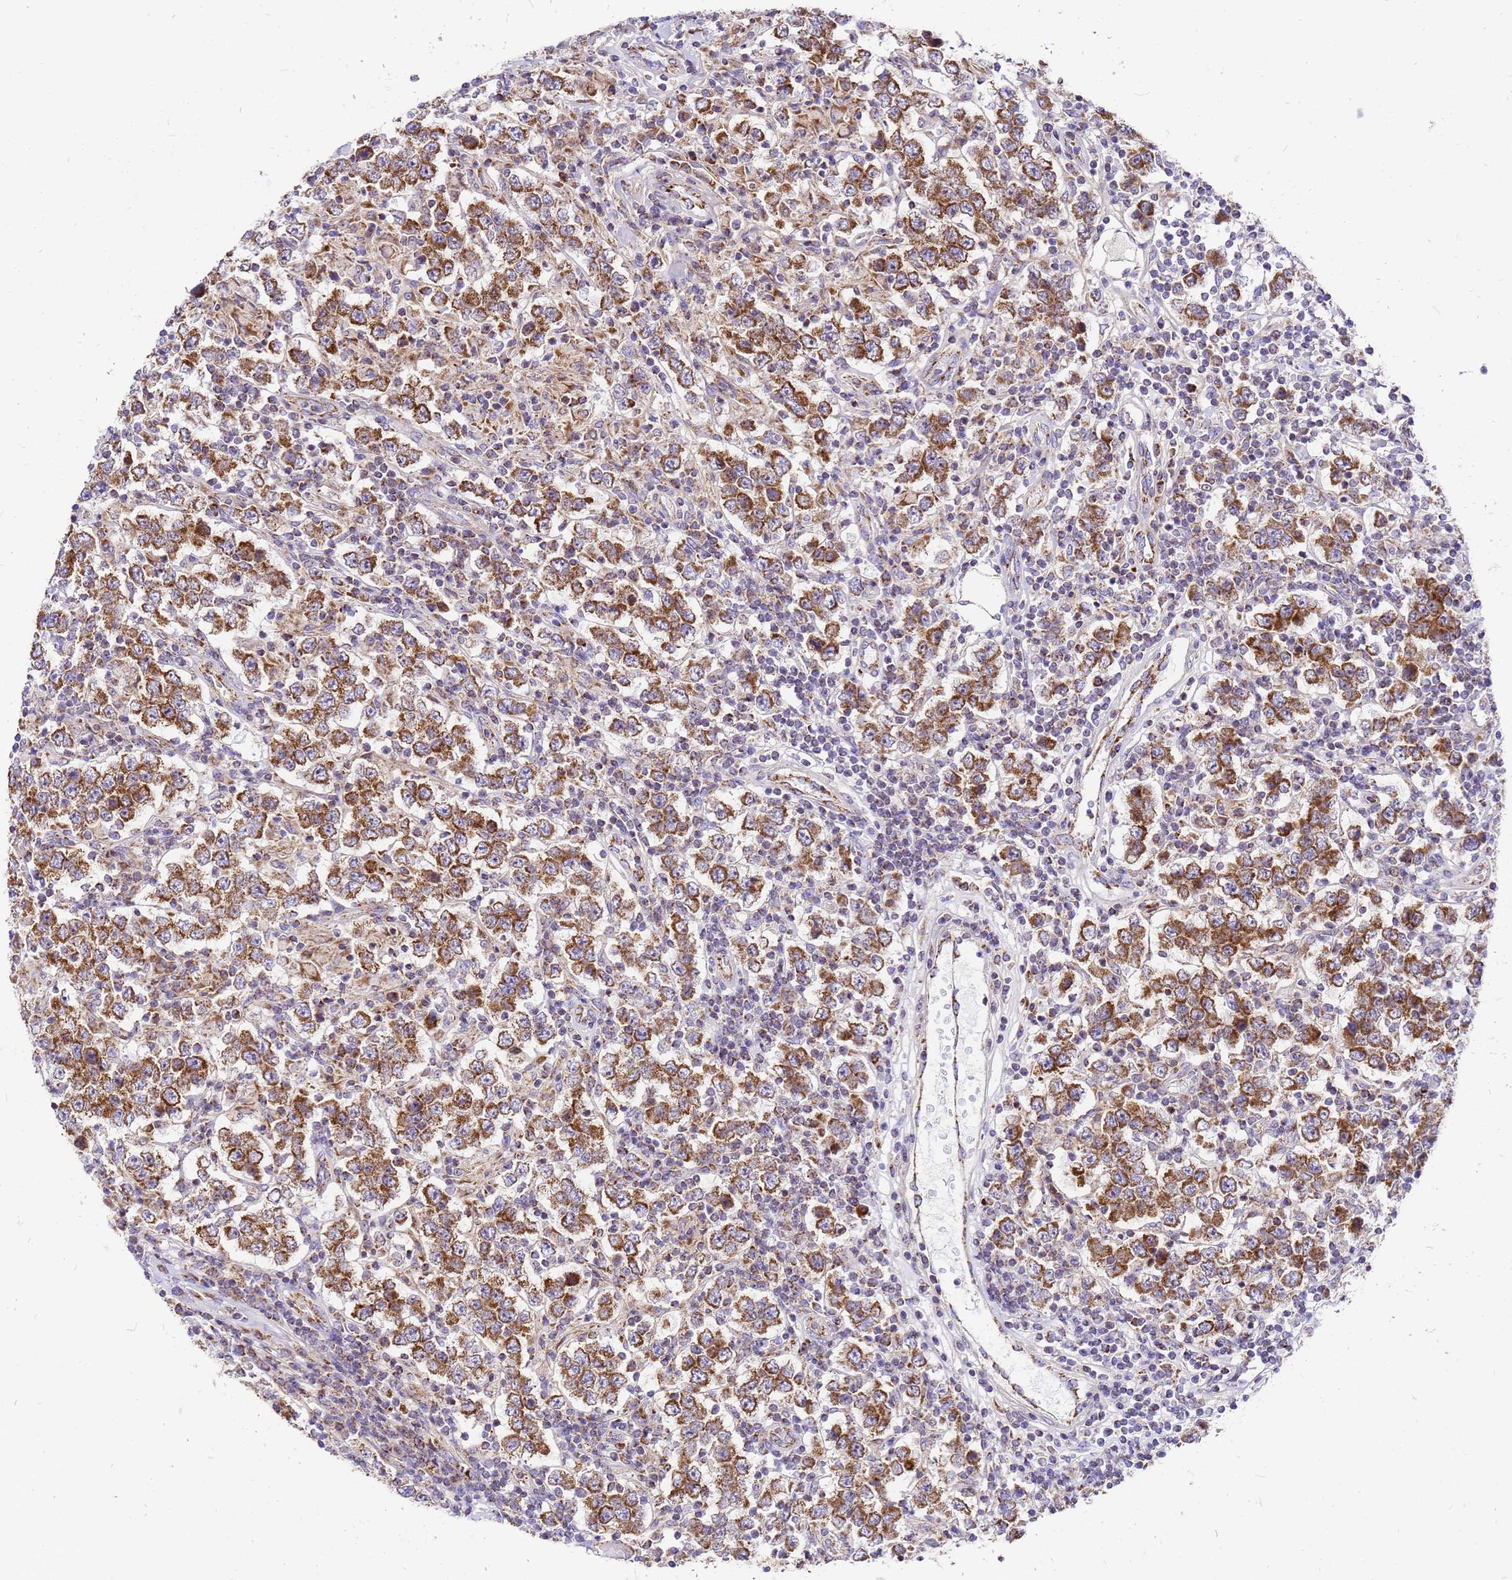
{"staining": {"intensity": "moderate", "quantity": ">75%", "location": "cytoplasmic/membranous"}, "tissue": "testis cancer", "cell_type": "Tumor cells", "image_type": "cancer", "snomed": [{"axis": "morphology", "description": "Normal tissue, NOS"}, {"axis": "morphology", "description": "Urothelial carcinoma, High grade"}, {"axis": "morphology", "description": "Seminoma, NOS"}, {"axis": "morphology", "description": "Carcinoma, Embryonal, NOS"}, {"axis": "topography", "description": "Urinary bladder"}, {"axis": "topography", "description": "Testis"}], "caption": "Immunohistochemical staining of seminoma (testis) demonstrates medium levels of moderate cytoplasmic/membranous staining in approximately >75% of tumor cells. The staining was performed using DAB (3,3'-diaminobenzidine), with brown indicating positive protein expression. Nuclei are stained blue with hematoxylin.", "gene": "MRPS26", "patient": {"sex": "male", "age": 41}}